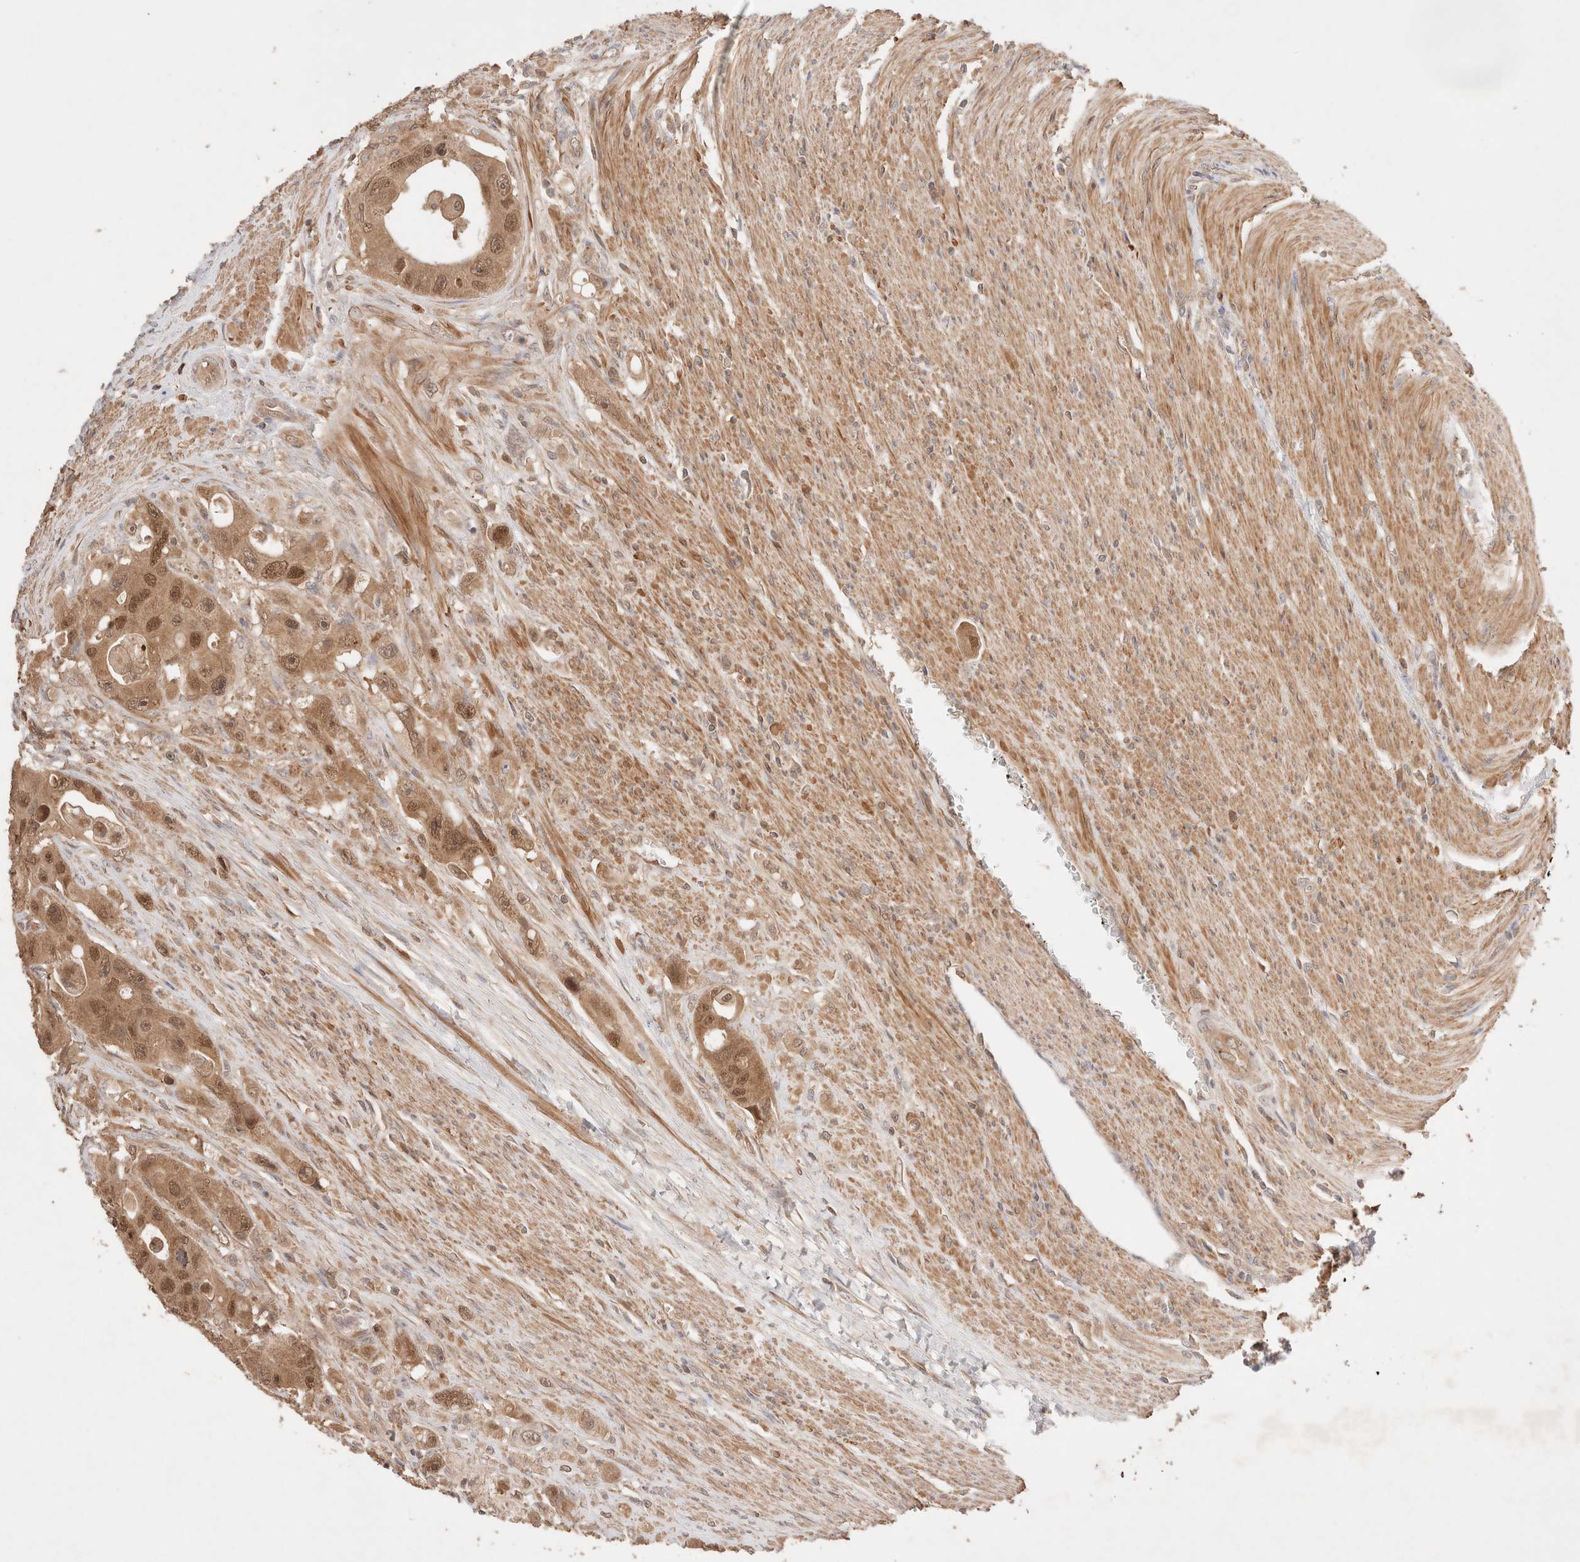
{"staining": {"intensity": "moderate", "quantity": ">75%", "location": "cytoplasmic/membranous,nuclear"}, "tissue": "colorectal cancer", "cell_type": "Tumor cells", "image_type": "cancer", "snomed": [{"axis": "morphology", "description": "Adenocarcinoma, NOS"}, {"axis": "topography", "description": "Colon"}], "caption": "Protein expression analysis of human colorectal adenocarcinoma reveals moderate cytoplasmic/membranous and nuclear expression in approximately >75% of tumor cells. (Stains: DAB (3,3'-diaminobenzidine) in brown, nuclei in blue, Microscopy: brightfield microscopy at high magnification).", "gene": "CARNMT1", "patient": {"sex": "female", "age": 46}}